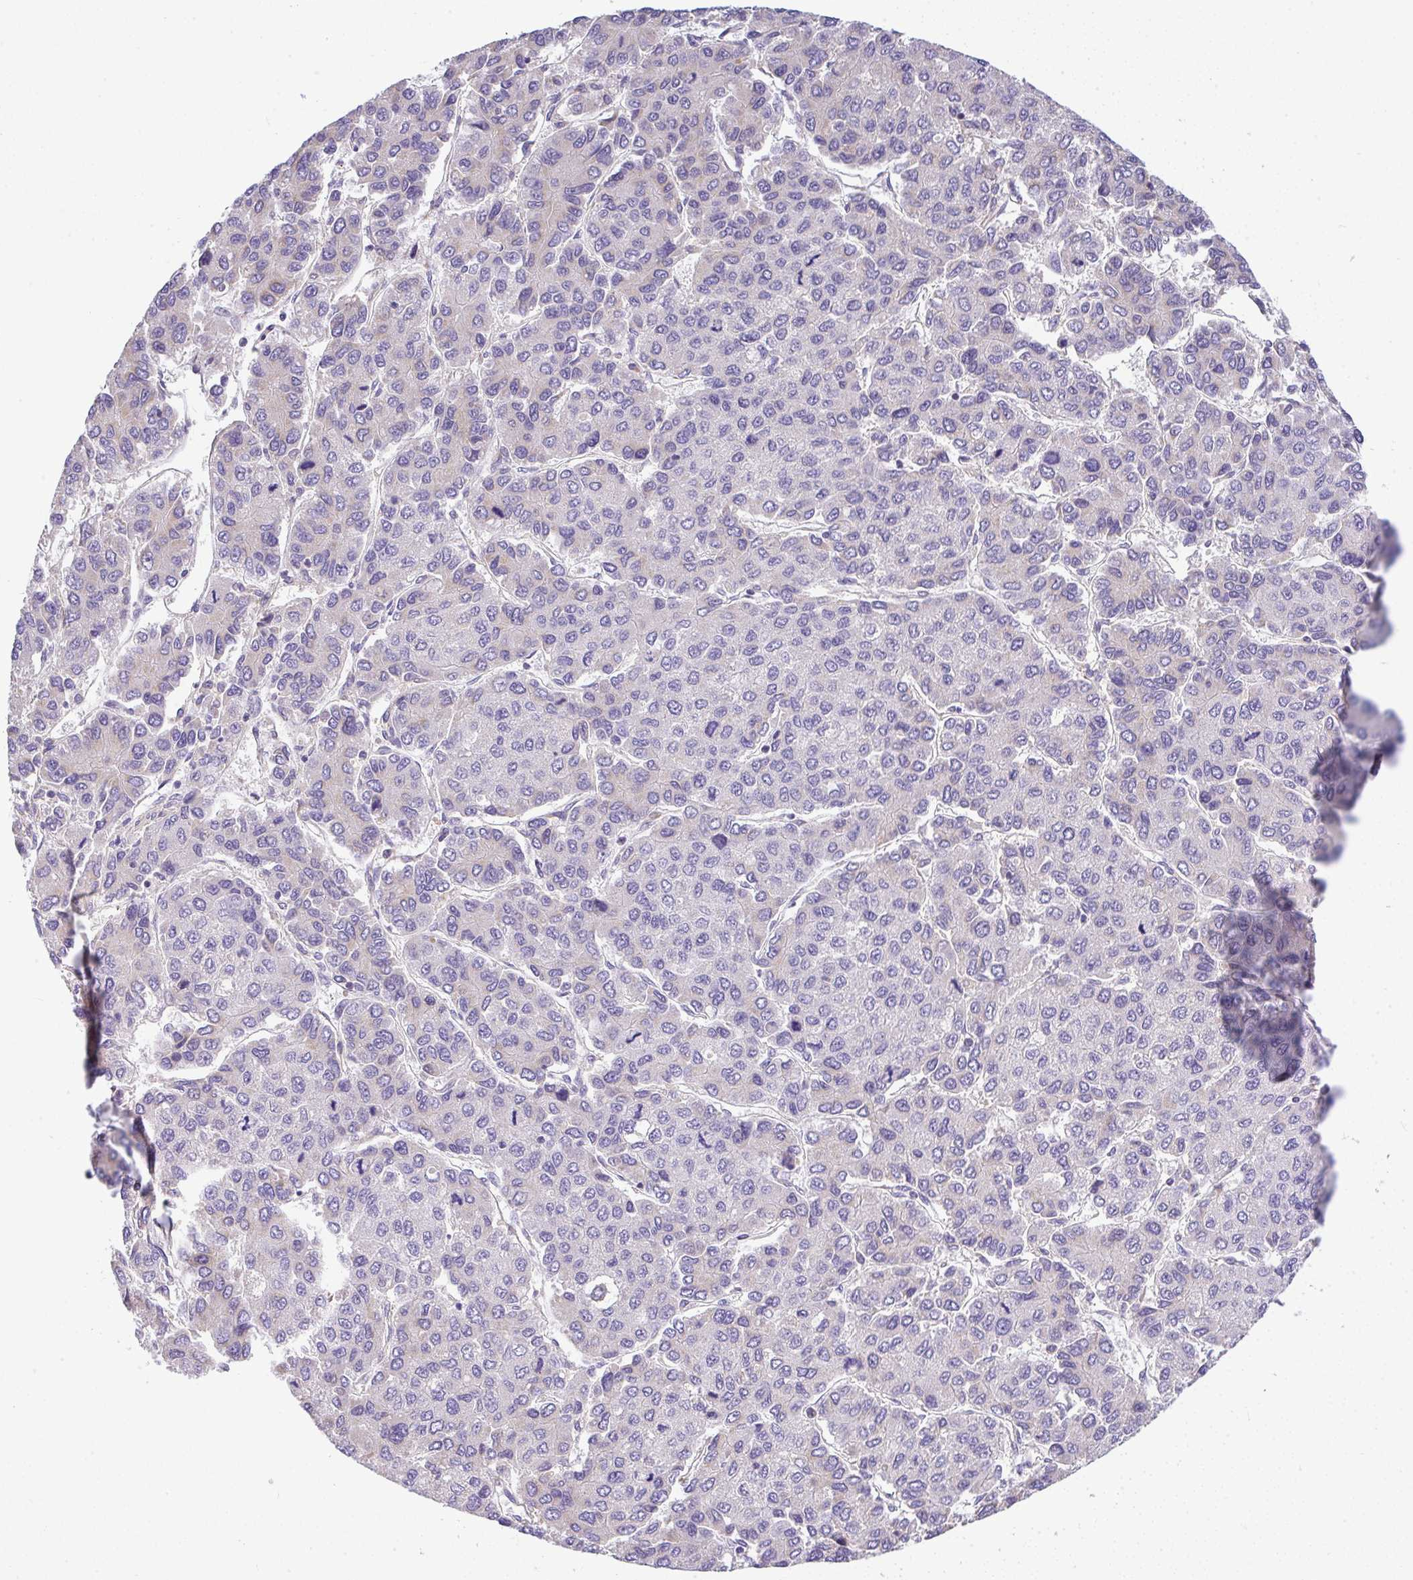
{"staining": {"intensity": "negative", "quantity": "none", "location": "none"}, "tissue": "liver cancer", "cell_type": "Tumor cells", "image_type": "cancer", "snomed": [{"axis": "morphology", "description": "Carcinoma, Hepatocellular, NOS"}, {"axis": "topography", "description": "Liver"}], "caption": "An immunohistochemistry (IHC) photomicrograph of liver hepatocellular carcinoma is shown. There is no staining in tumor cells of liver hepatocellular carcinoma.", "gene": "GRID2", "patient": {"sex": "female", "age": 66}}